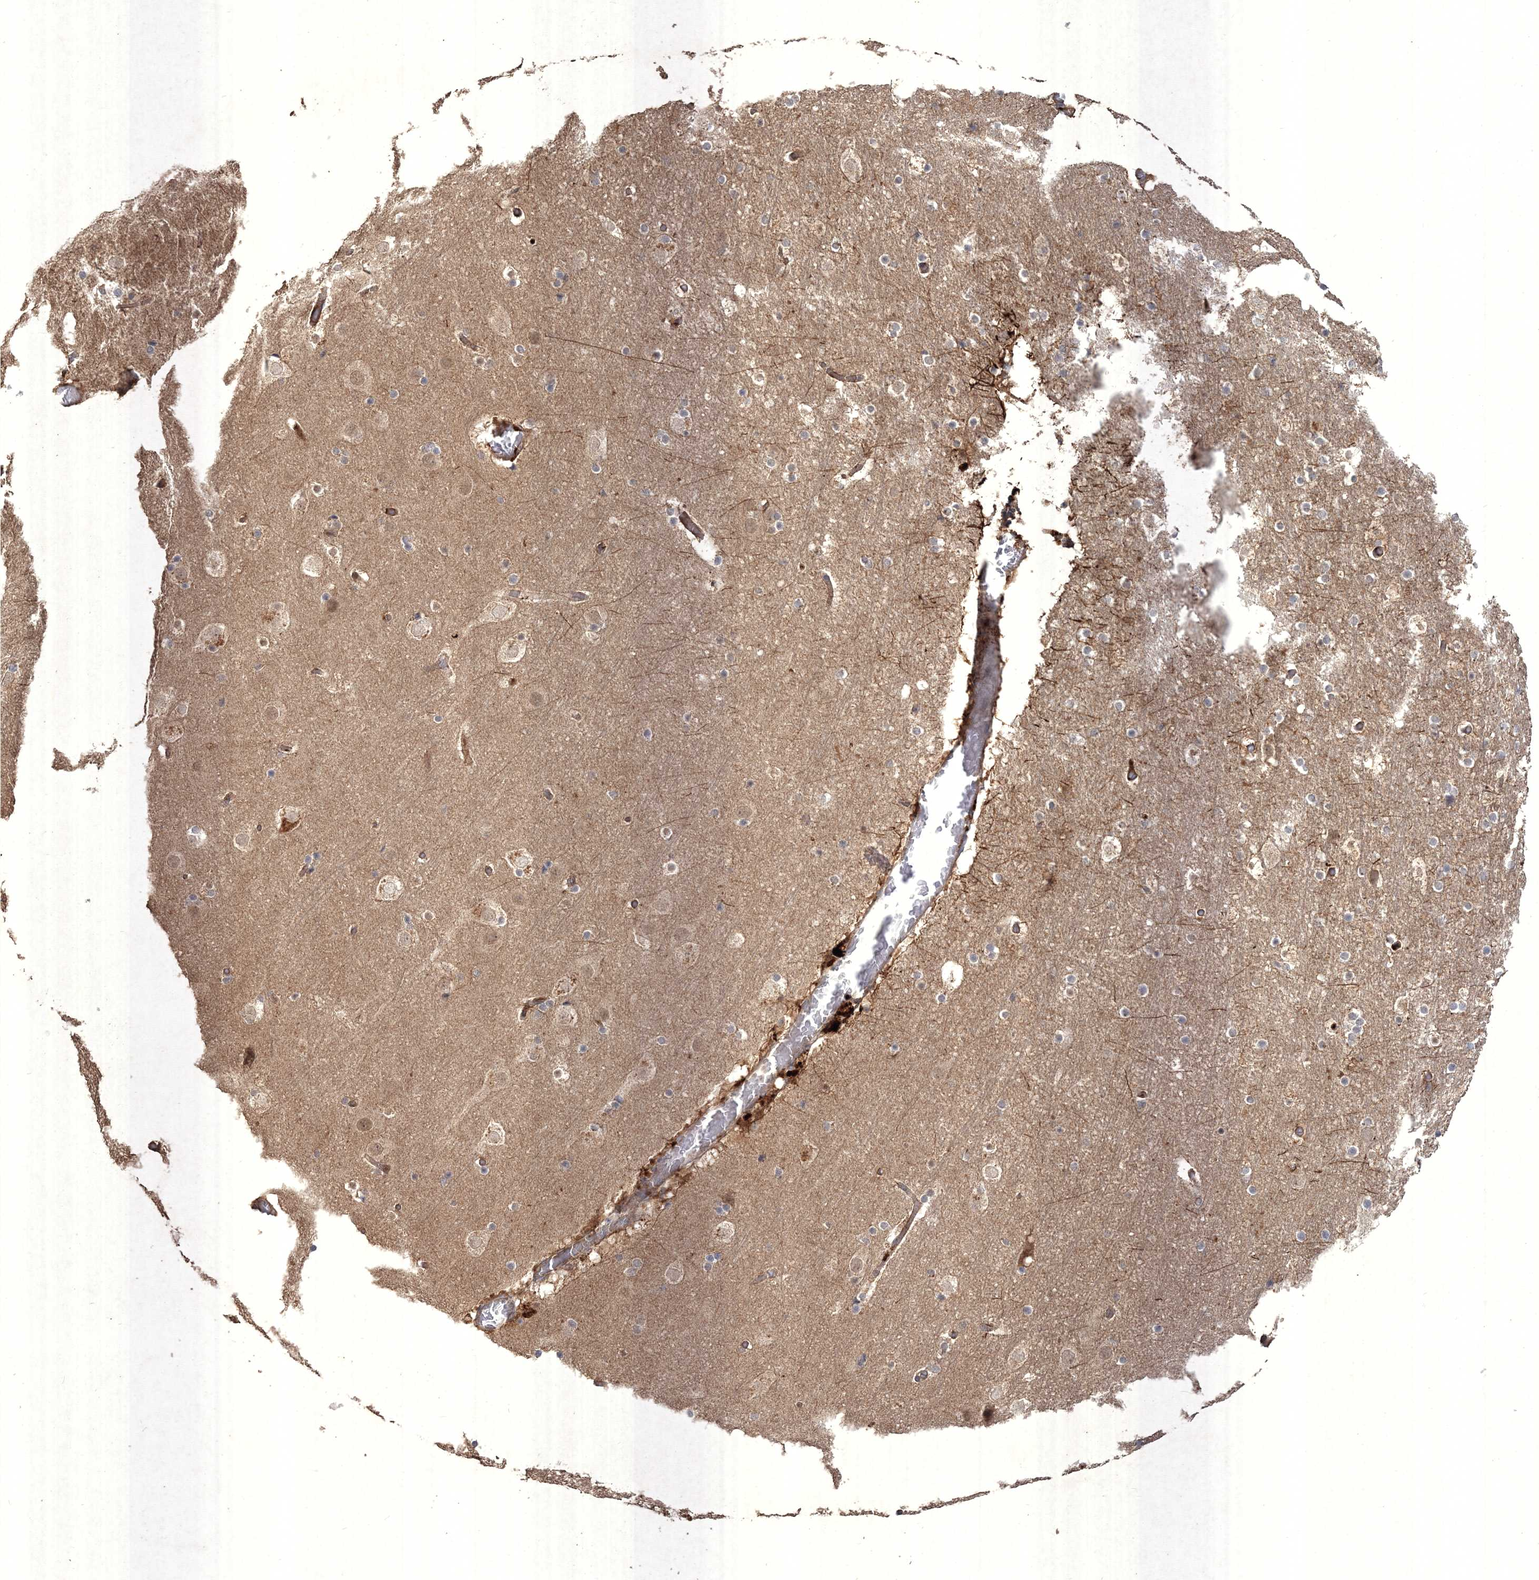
{"staining": {"intensity": "moderate", "quantity": ">75%", "location": "cytoplasmic/membranous"}, "tissue": "cerebral cortex", "cell_type": "Endothelial cells", "image_type": "normal", "snomed": [{"axis": "morphology", "description": "Normal tissue, NOS"}, {"axis": "topography", "description": "Cerebral cortex"}], "caption": "A photomicrograph of cerebral cortex stained for a protein demonstrates moderate cytoplasmic/membranous brown staining in endothelial cells. The protein of interest is shown in brown color, while the nuclei are stained blue.", "gene": "SPRY1", "patient": {"sex": "male", "age": 57}}